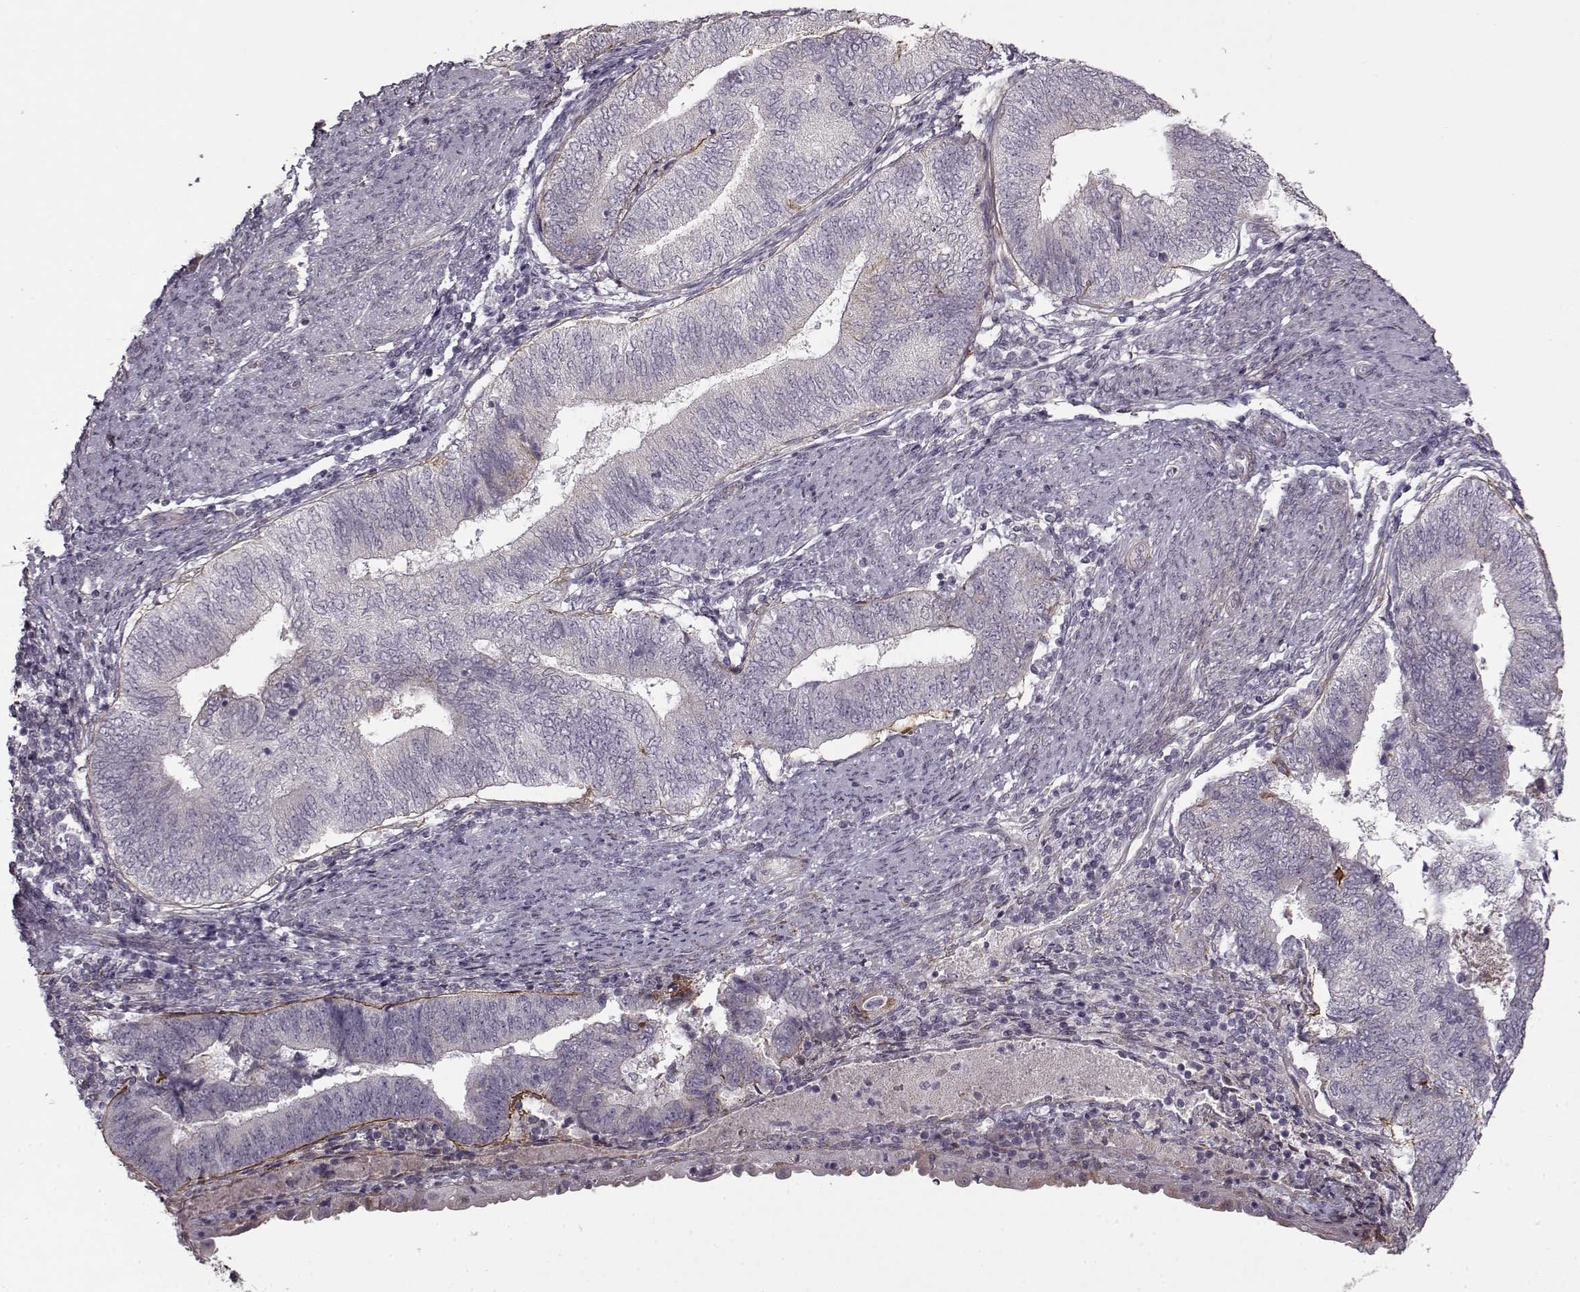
{"staining": {"intensity": "negative", "quantity": "none", "location": "none"}, "tissue": "endometrial cancer", "cell_type": "Tumor cells", "image_type": "cancer", "snomed": [{"axis": "morphology", "description": "Adenocarcinoma, NOS"}, {"axis": "topography", "description": "Endometrium"}], "caption": "Tumor cells are negative for protein expression in human endometrial cancer. Brightfield microscopy of immunohistochemistry stained with DAB (brown) and hematoxylin (blue), captured at high magnification.", "gene": "LAMB2", "patient": {"sex": "female", "age": 65}}